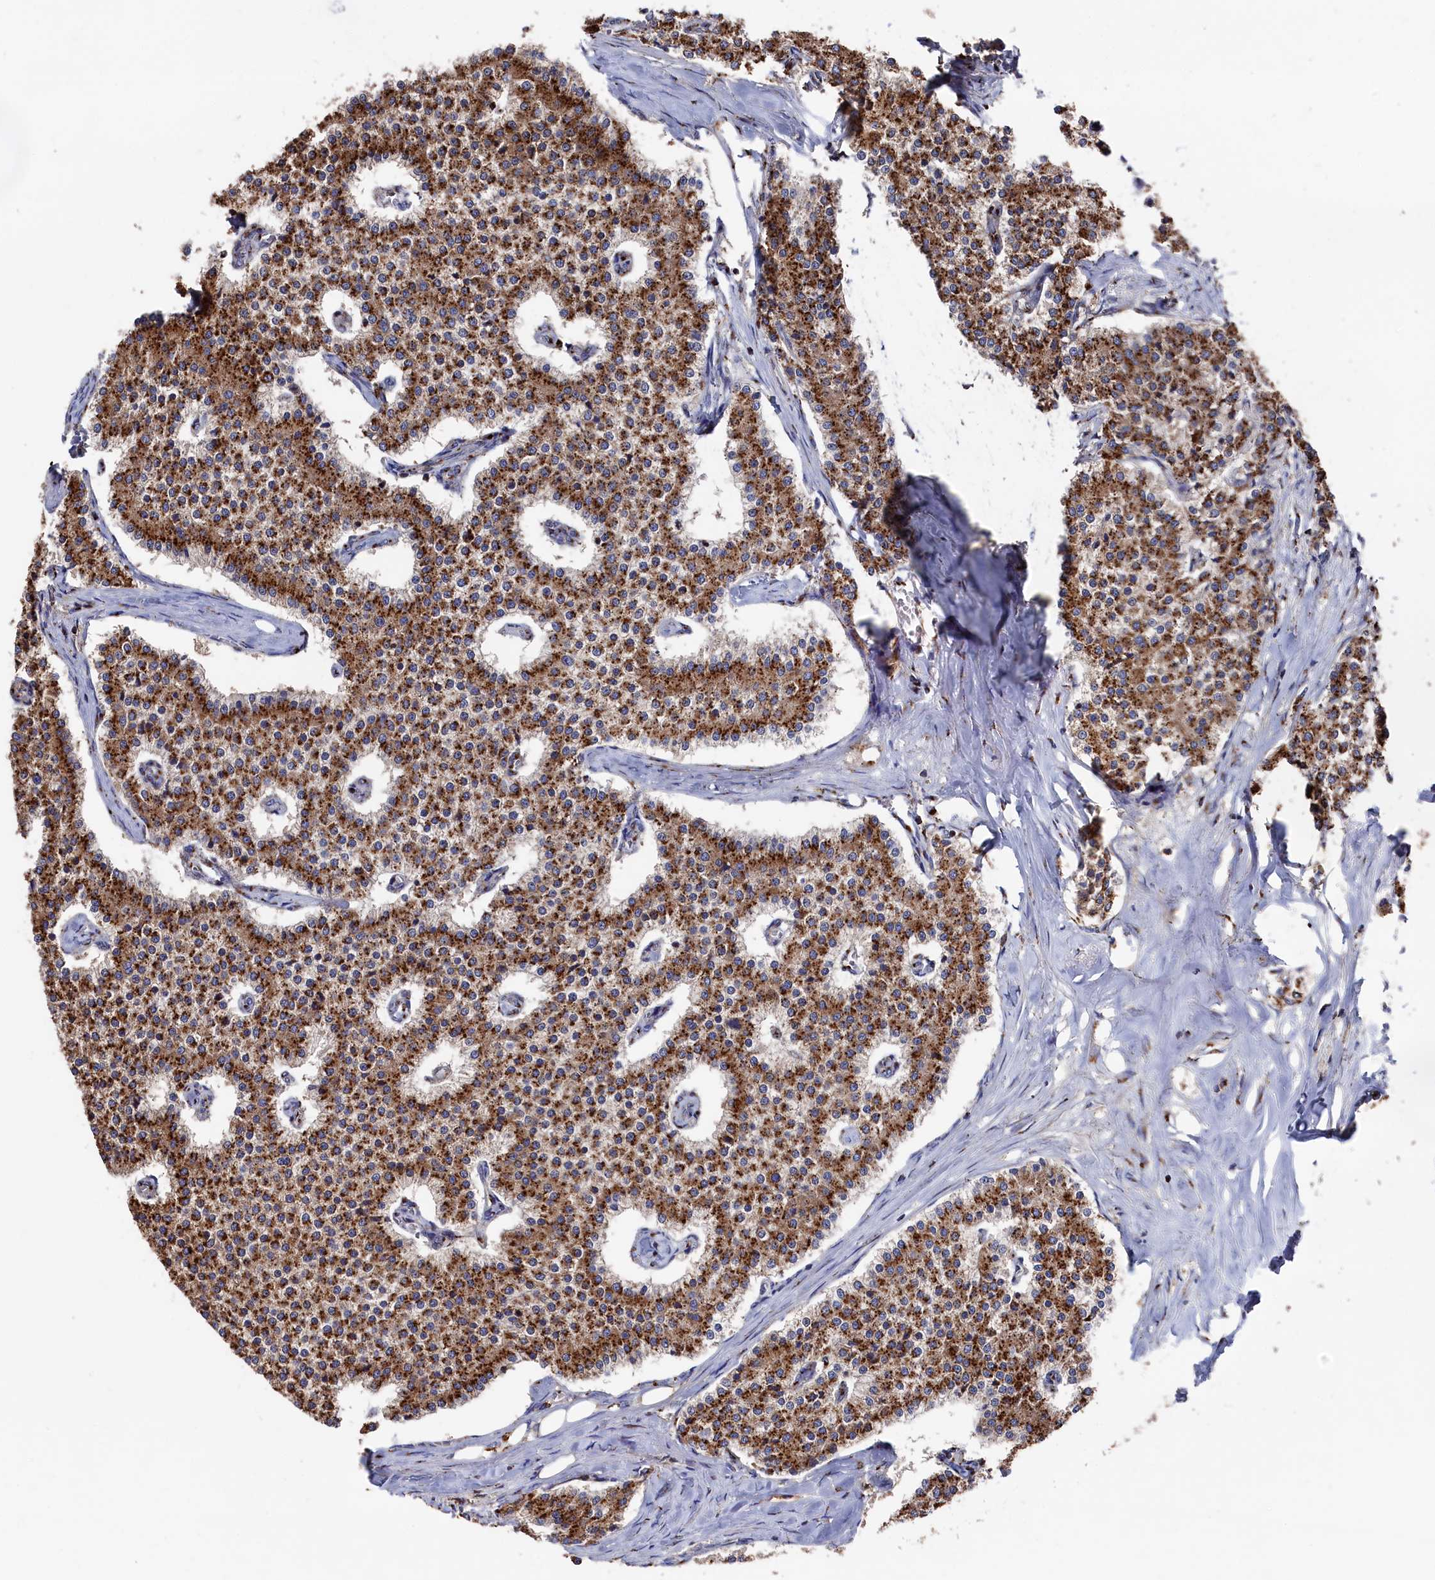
{"staining": {"intensity": "strong", "quantity": ">75%", "location": "cytoplasmic/membranous"}, "tissue": "carcinoid", "cell_type": "Tumor cells", "image_type": "cancer", "snomed": [{"axis": "morphology", "description": "Carcinoid, malignant, NOS"}, {"axis": "topography", "description": "Colon"}], "caption": "A micrograph showing strong cytoplasmic/membranous staining in about >75% of tumor cells in malignant carcinoid, as visualized by brown immunohistochemical staining.", "gene": "PRRC1", "patient": {"sex": "female", "age": 52}}